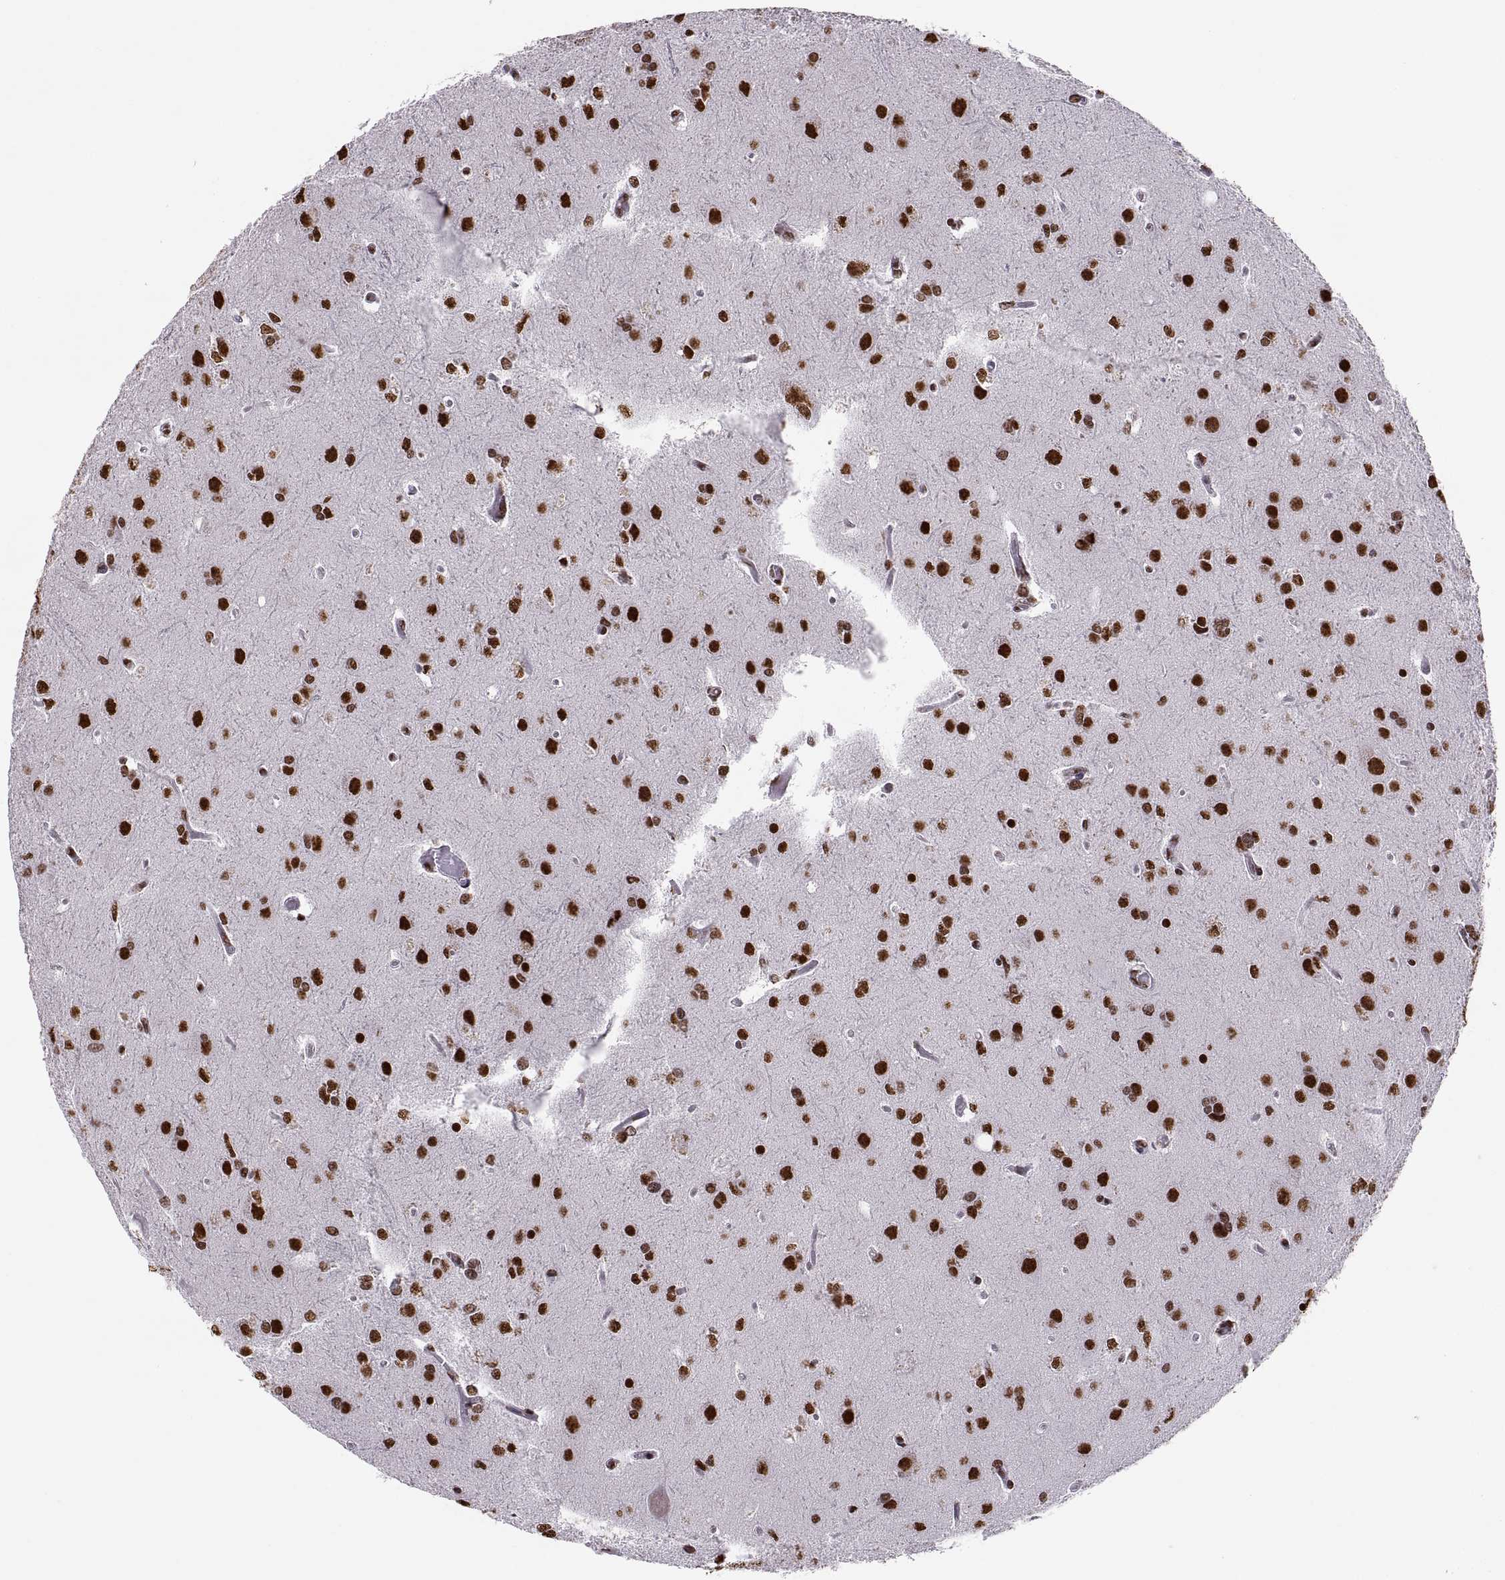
{"staining": {"intensity": "strong", "quantity": ">75%", "location": "nuclear"}, "tissue": "glioma", "cell_type": "Tumor cells", "image_type": "cancer", "snomed": [{"axis": "morphology", "description": "Glioma, malignant, High grade"}, {"axis": "topography", "description": "Brain"}], "caption": "This is a photomicrograph of immunohistochemistry (IHC) staining of glioma, which shows strong positivity in the nuclear of tumor cells.", "gene": "SNAI1", "patient": {"sex": "male", "age": 68}}